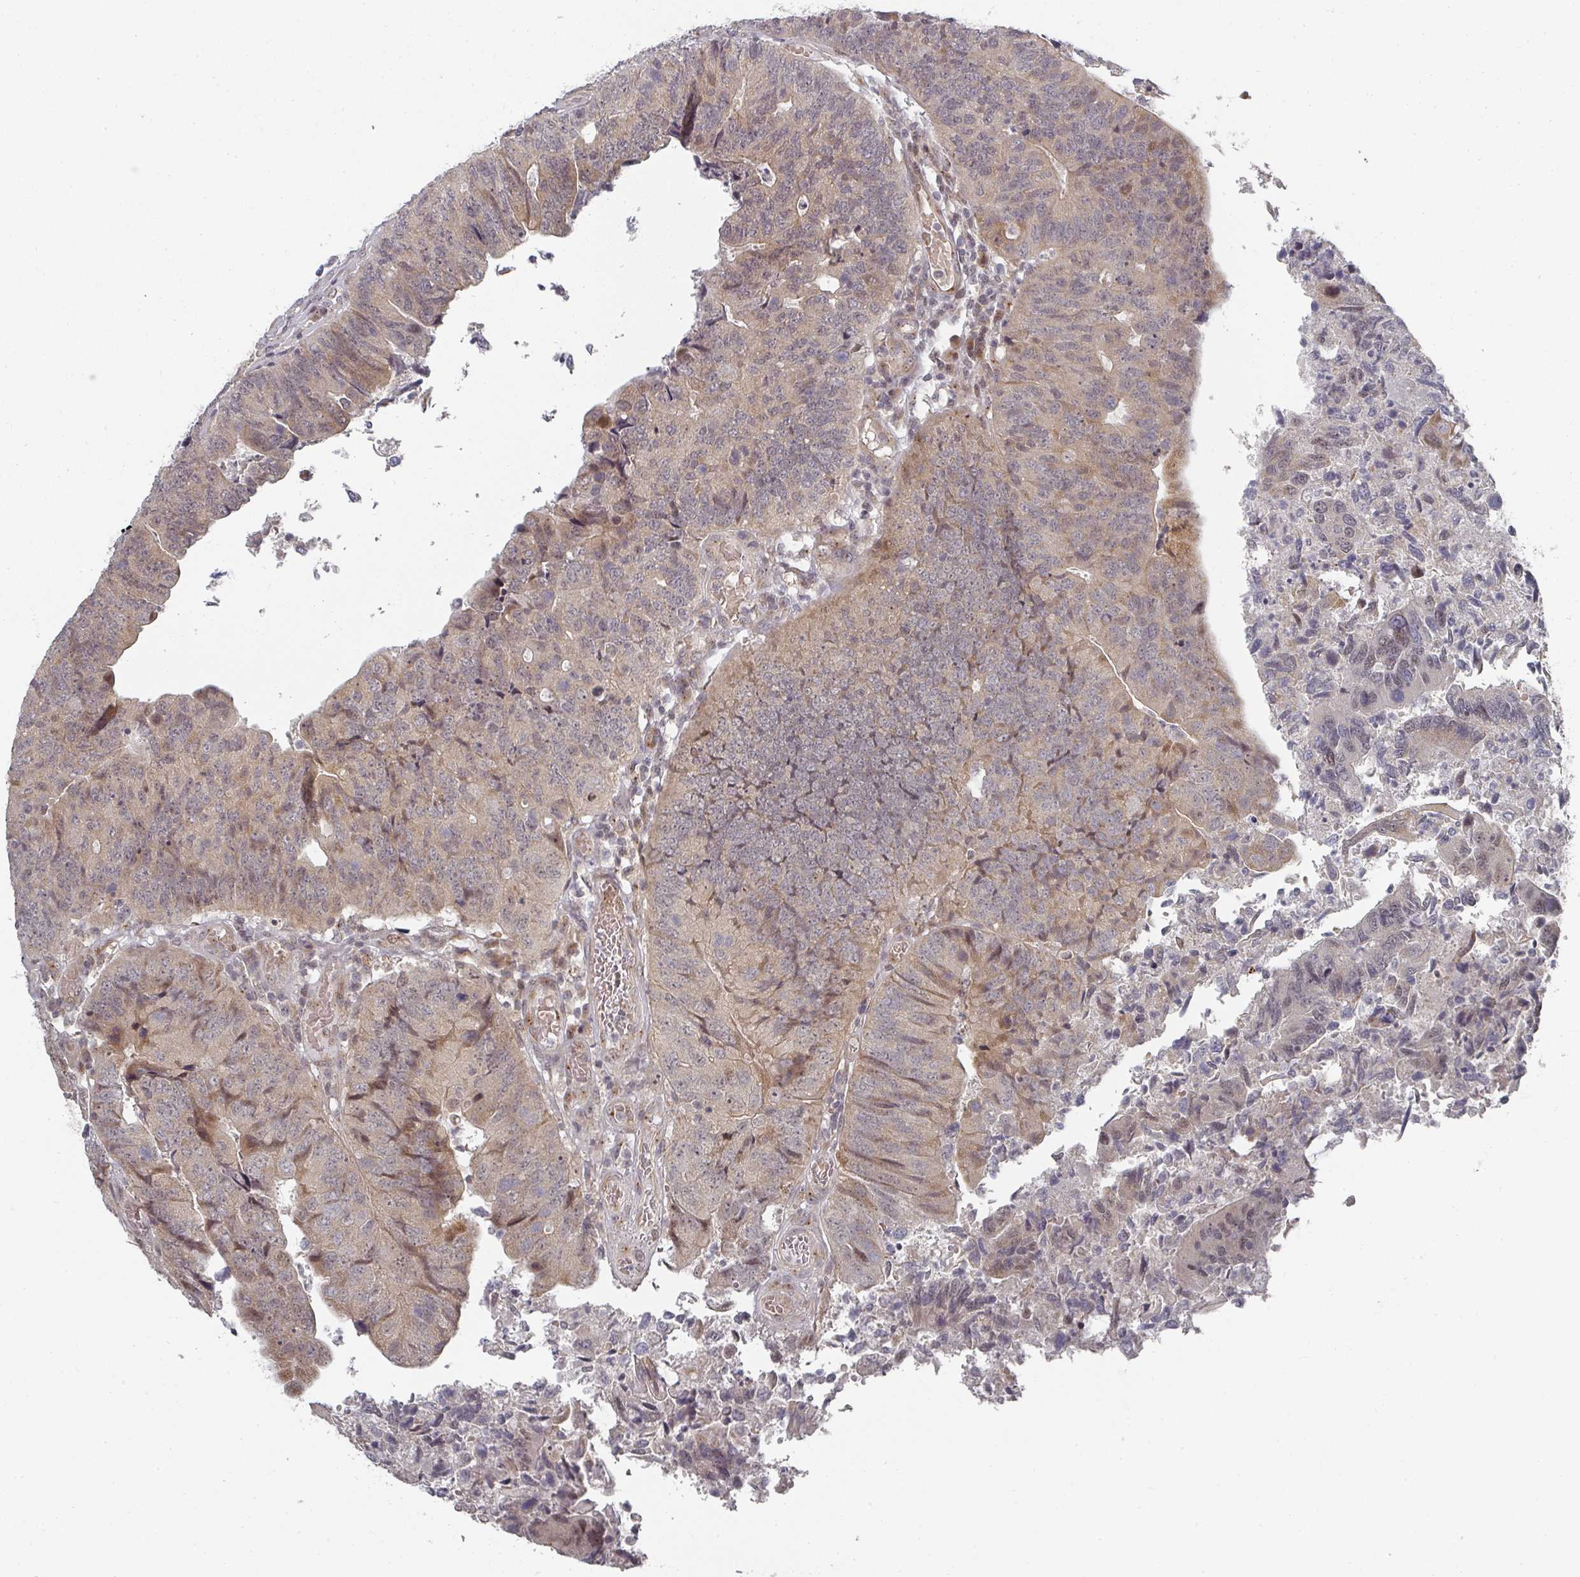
{"staining": {"intensity": "weak", "quantity": ">75%", "location": "cytoplasmic/membranous,nuclear"}, "tissue": "colorectal cancer", "cell_type": "Tumor cells", "image_type": "cancer", "snomed": [{"axis": "morphology", "description": "Adenocarcinoma, NOS"}, {"axis": "topography", "description": "Colon"}], "caption": "IHC micrograph of adenocarcinoma (colorectal) stained for a protein (brown), which reveals low levels of weak cytoplasmic/membranous and nuclear positivity in approximately >75% of tumor cells.", "gene": "KIF1C", "patient": {"sex": "female", "age": 67}}